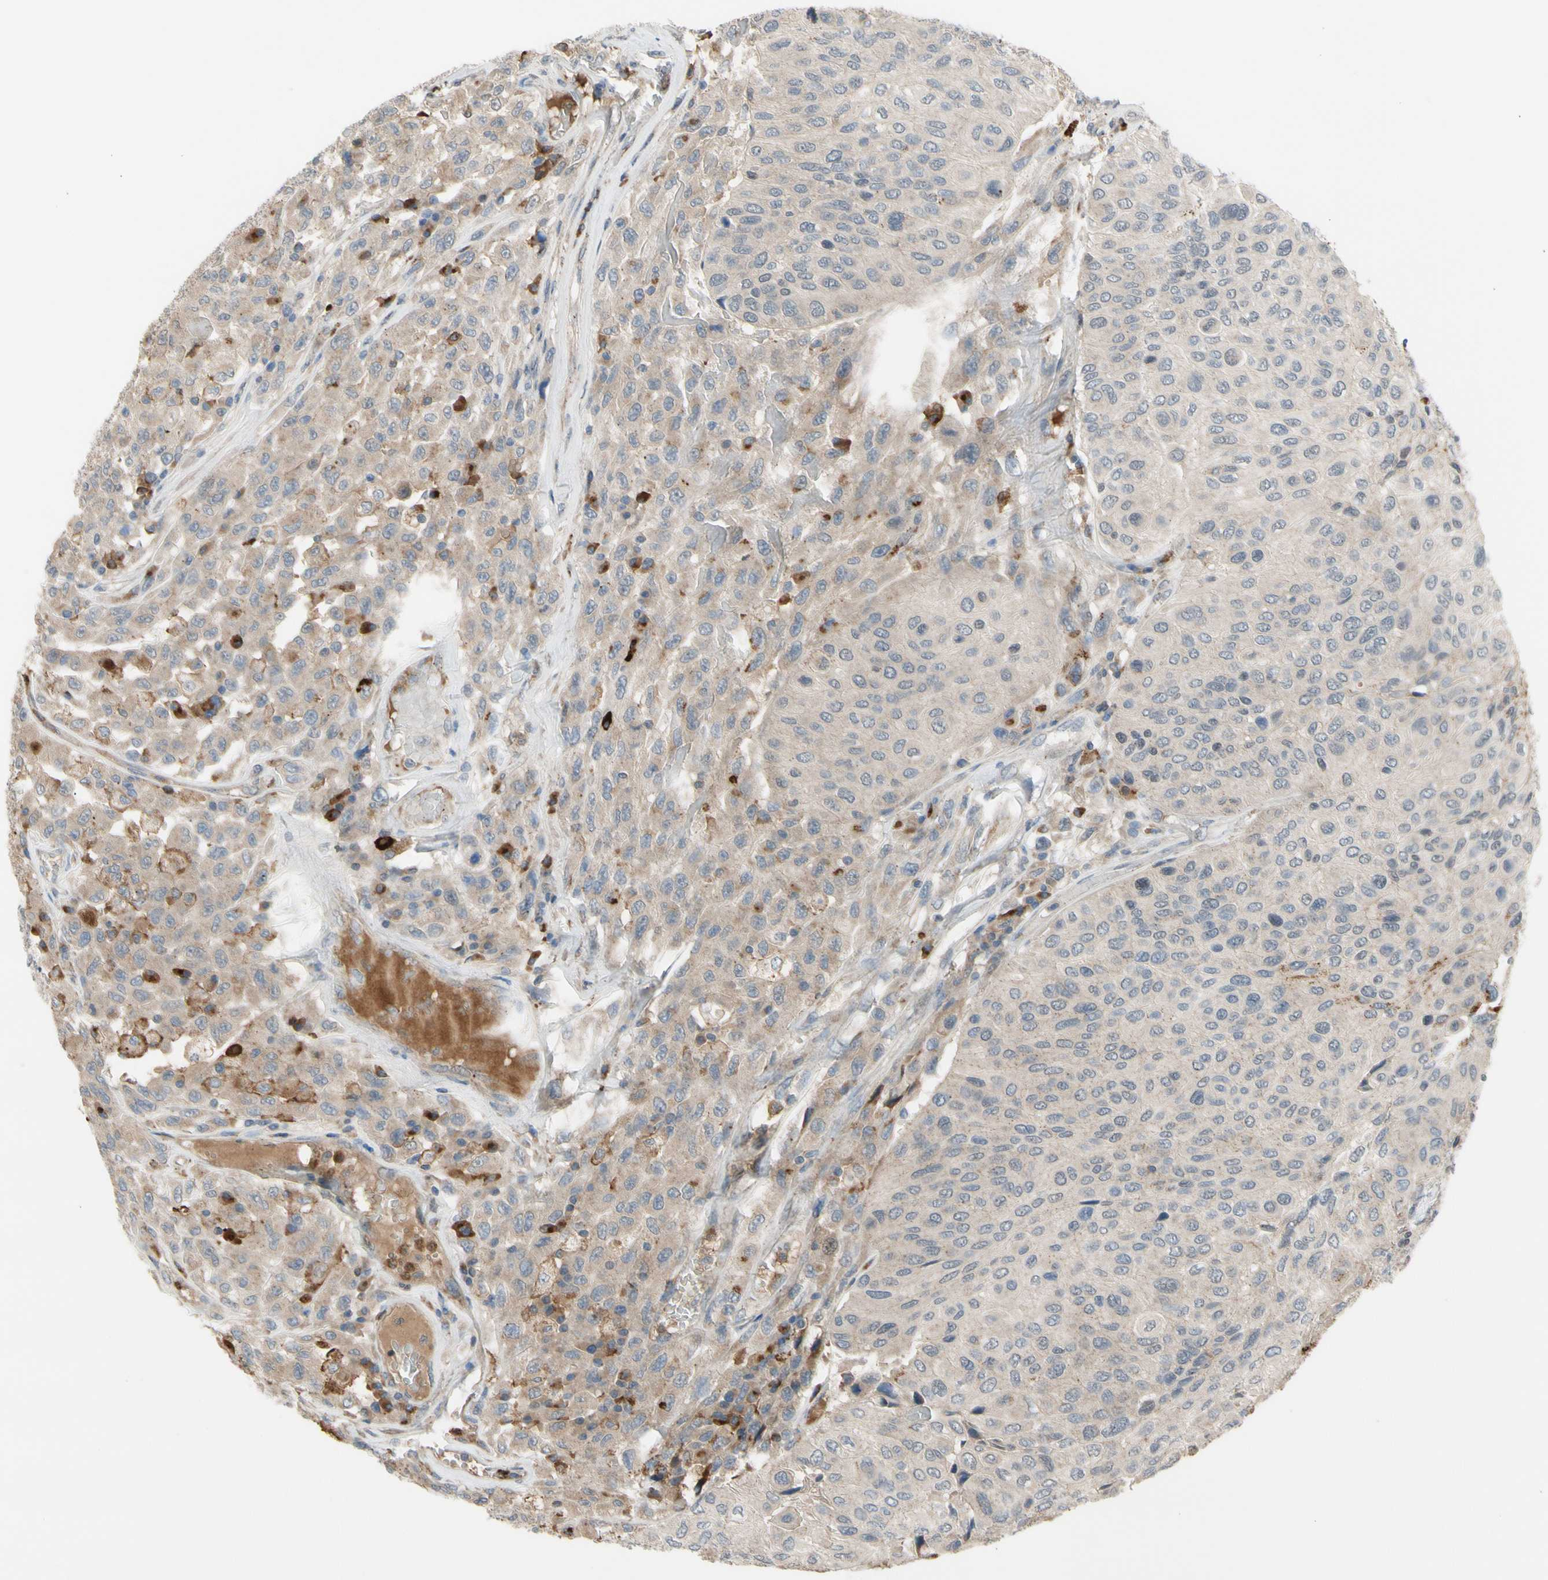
{"staining": {"intensity": "weak", "quantity": "<25%", "location": "cytoplasmic/membranous"}, "tissue": "urothelial cancer", "cell_type": "Tumor cells", "image_type": "cancer", "snomed": [{"axis": "morphology", "description": "Urothelial carcinoma, High grade"}, {"axis": "topography", "description": "Urinary bladder"}], "caption": "Protein analysis of urothelial cancer reveals no significant expression in tumor cells.", "gene": "GALNT5", "patient": {"sex": "male", "age": 66}}